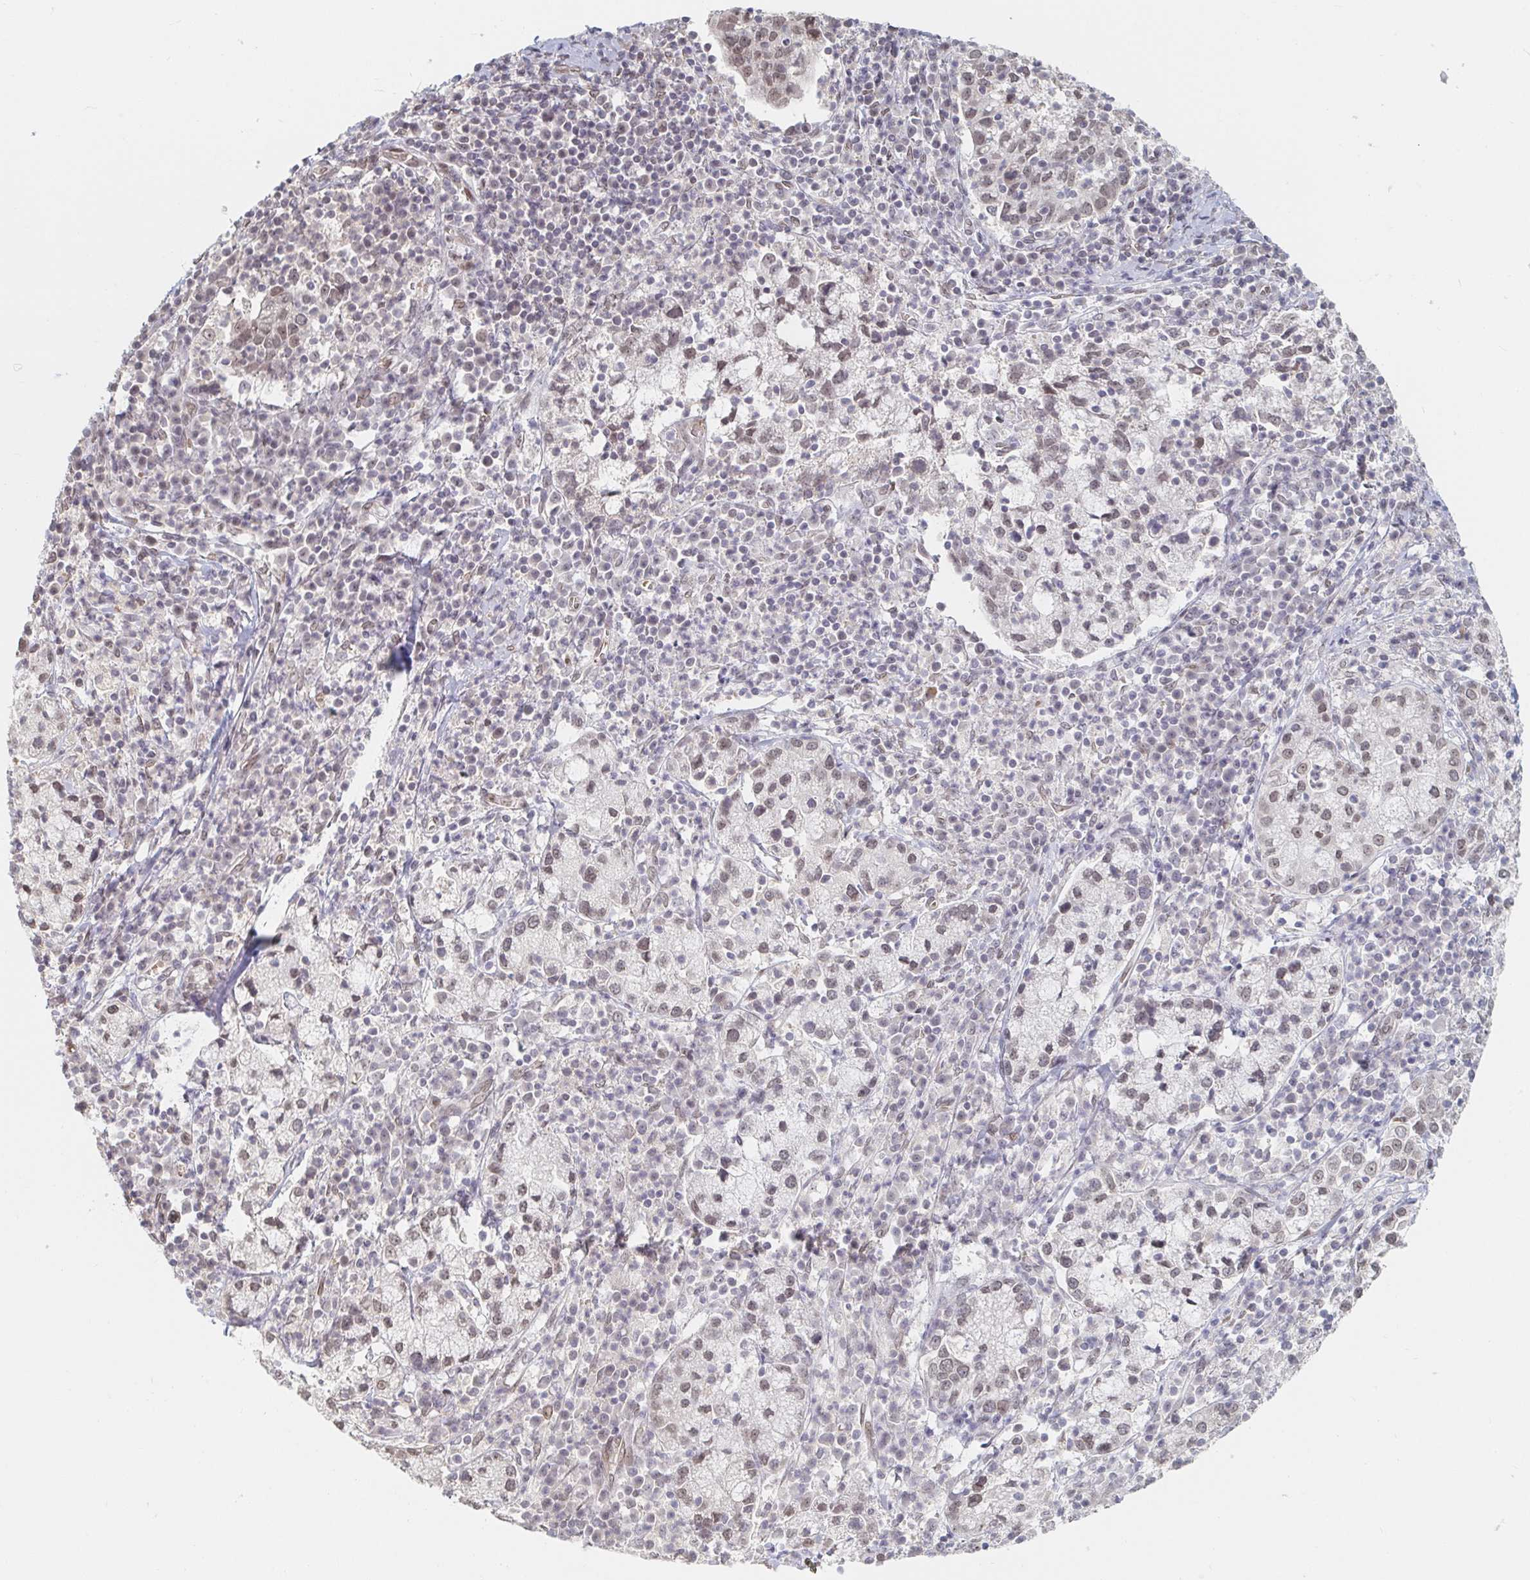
{"staining": {"intensity": "weak", "quantity": ">75%", "location": "nuclear"}, "tissue": "cervical cancer", "cell_type": "Tumor cells", "image_type": "cancer", "snomed": [{"axis": "morphology", "description": "Normal tissue, NOS"}, {"axis": "morphology", "description": "Adenocarcinoma, NOS"}, {"axis": "topography", "description": "Cervix"}], "caption": "Adenocarcinoma (cervical) tissue exhibits weak nuclear staining in about >75% of tumor cells, visualized by immunohistochemistry. Nuclei are stained in blue.", "gene": "CHD2", "patient": {"sex": "female", "age": 44}}